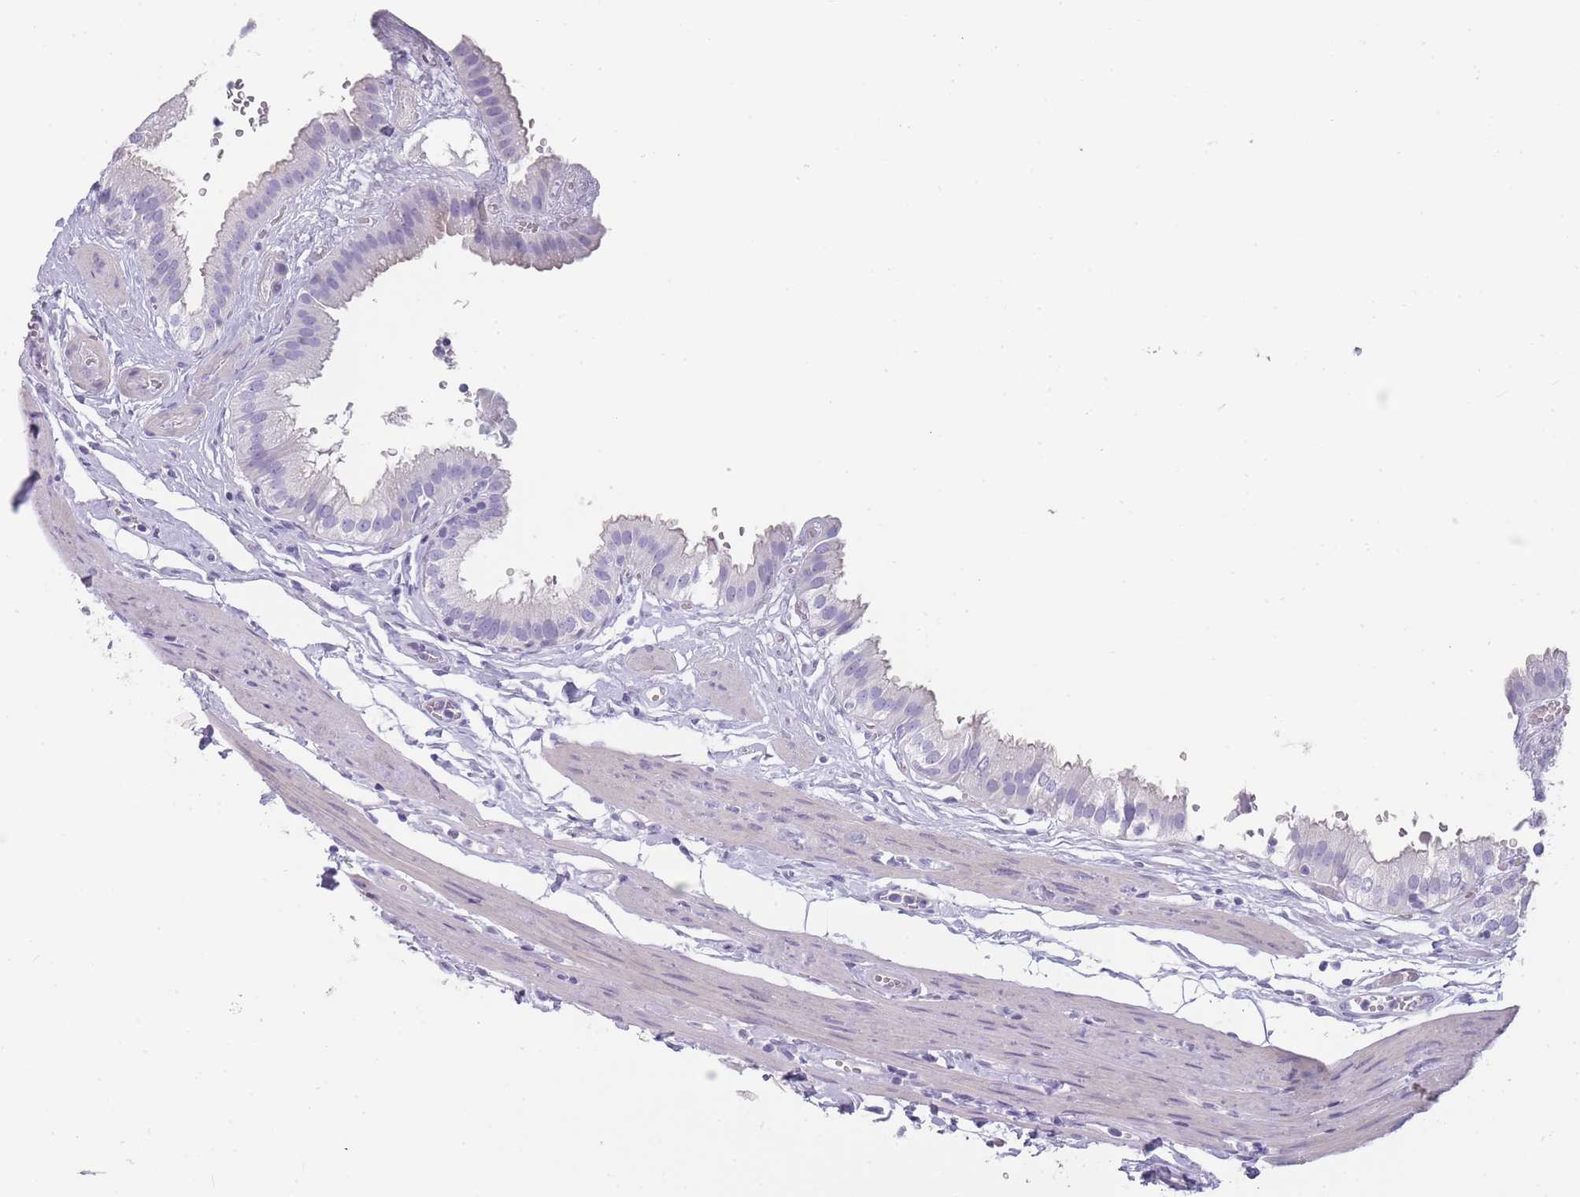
{"staining": {"intensity": "negative", "quantity": "none", "location": "none"}, "tissue": "gallbladder", "cell_type": "Glandular cells", "image_type": "normal", "snomed": [{"axis": "morphology", "description": "Normal tissue, NOS"}, {"axis": "topography", "description": "Gallbladder"}], "caption": "The image demonstrates no staining of glandular cells in normal gallbladder. (DAB (3,3'-diaminobenzidine) immunohistochemistry (IHC) with hematoxylin counter stain).", "gene": "TCP11X1", "patient": {"sex": "female", "age": 61}}